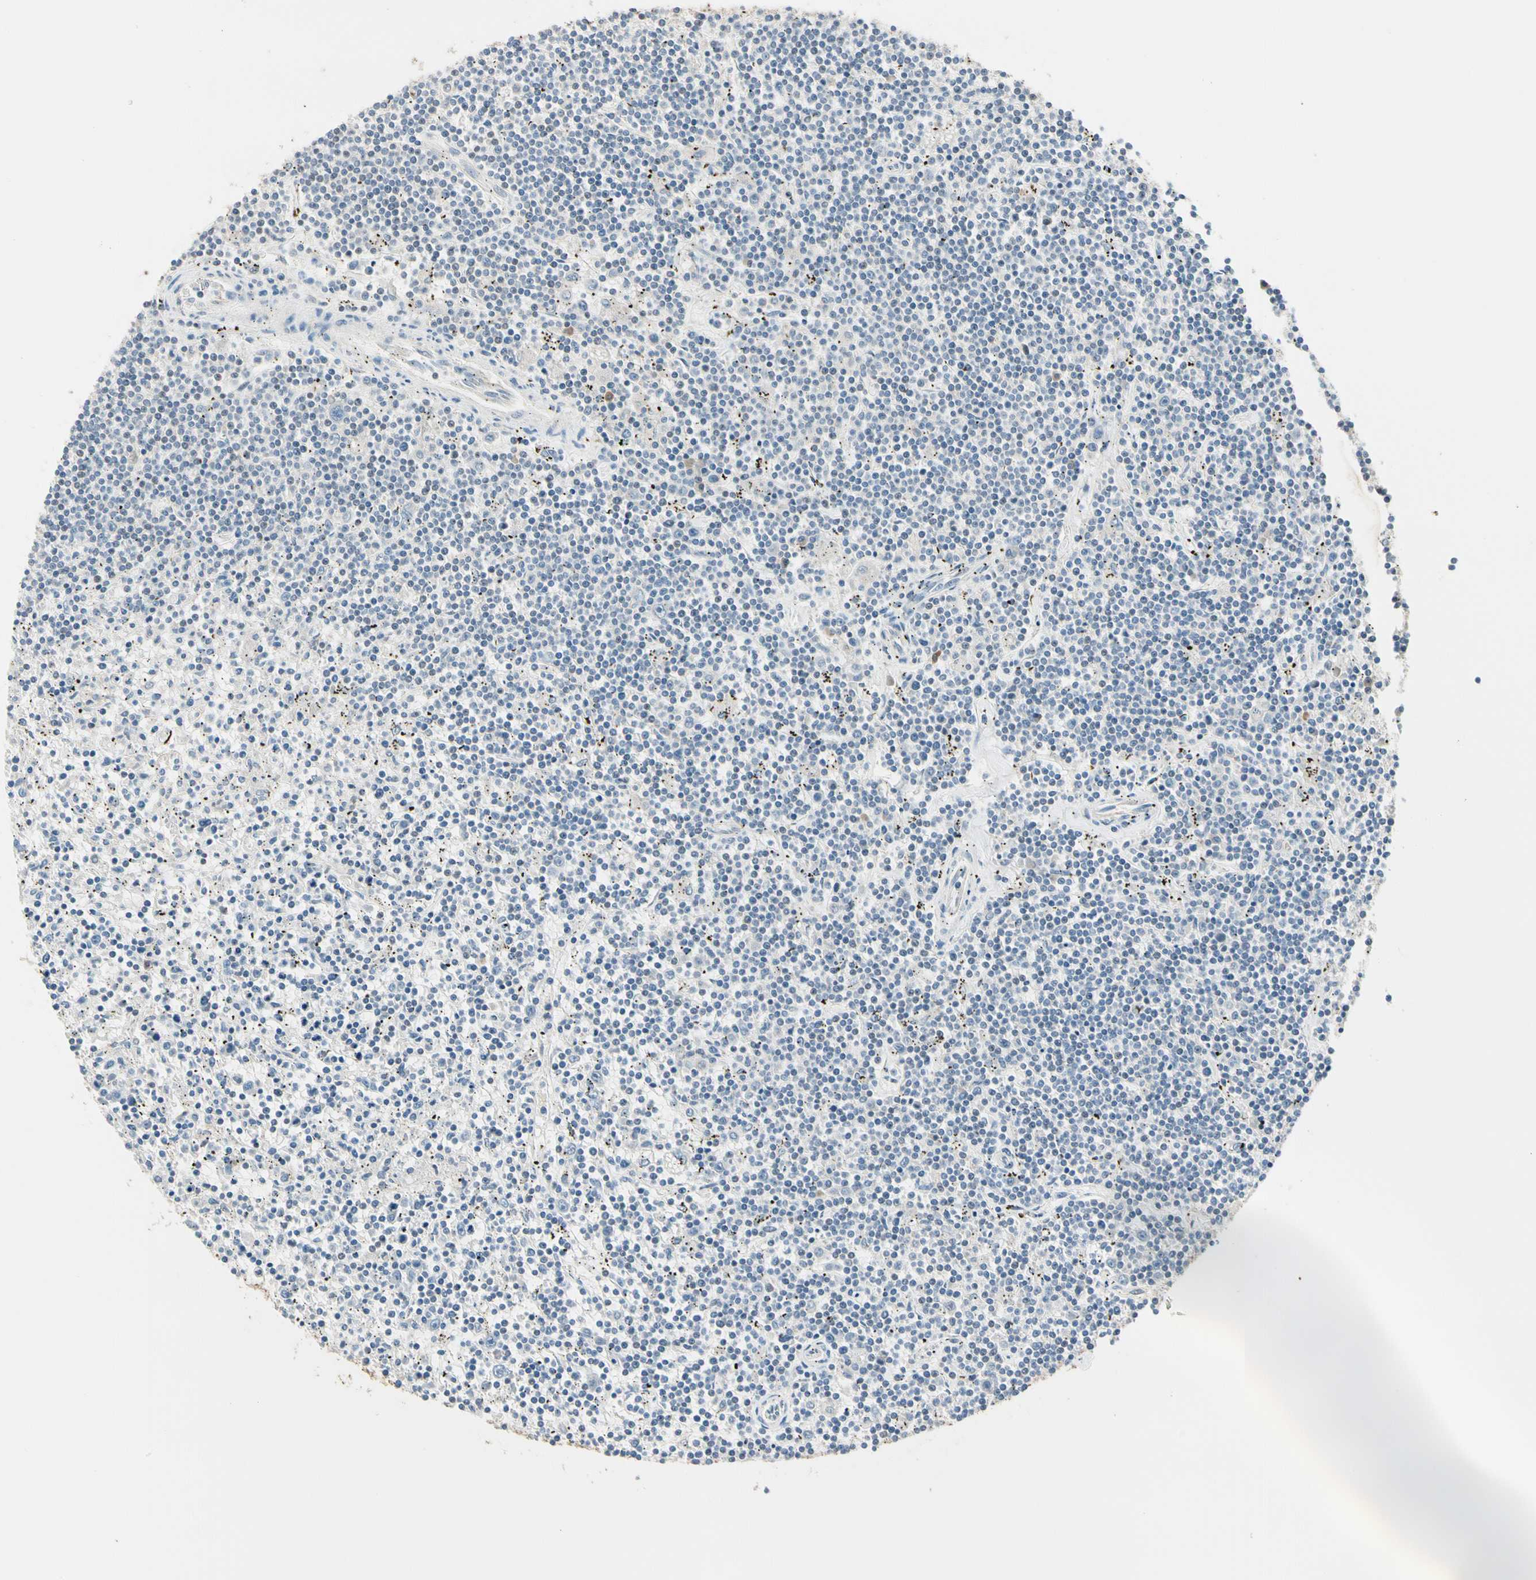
{"staining": {"intensity": "negative", "quantity": "none", "location": "none"}, "tissue": "lymphoma", "cell_type": "Tumor cells", "image_type": "cancer", "snomed": [{"axis": "morphology", "description": "Malignant lymphoma, non-Hodgkin's type, Low grade"}, {"axis": "topography", "description": "Spleen"}], "caption": "An immunohistochemistry image of lymphoma is shown. There is no staining in tumor cells of lymphoma.", "gene": "GPR153", "patient": {"sex": "male", "age": 76}}